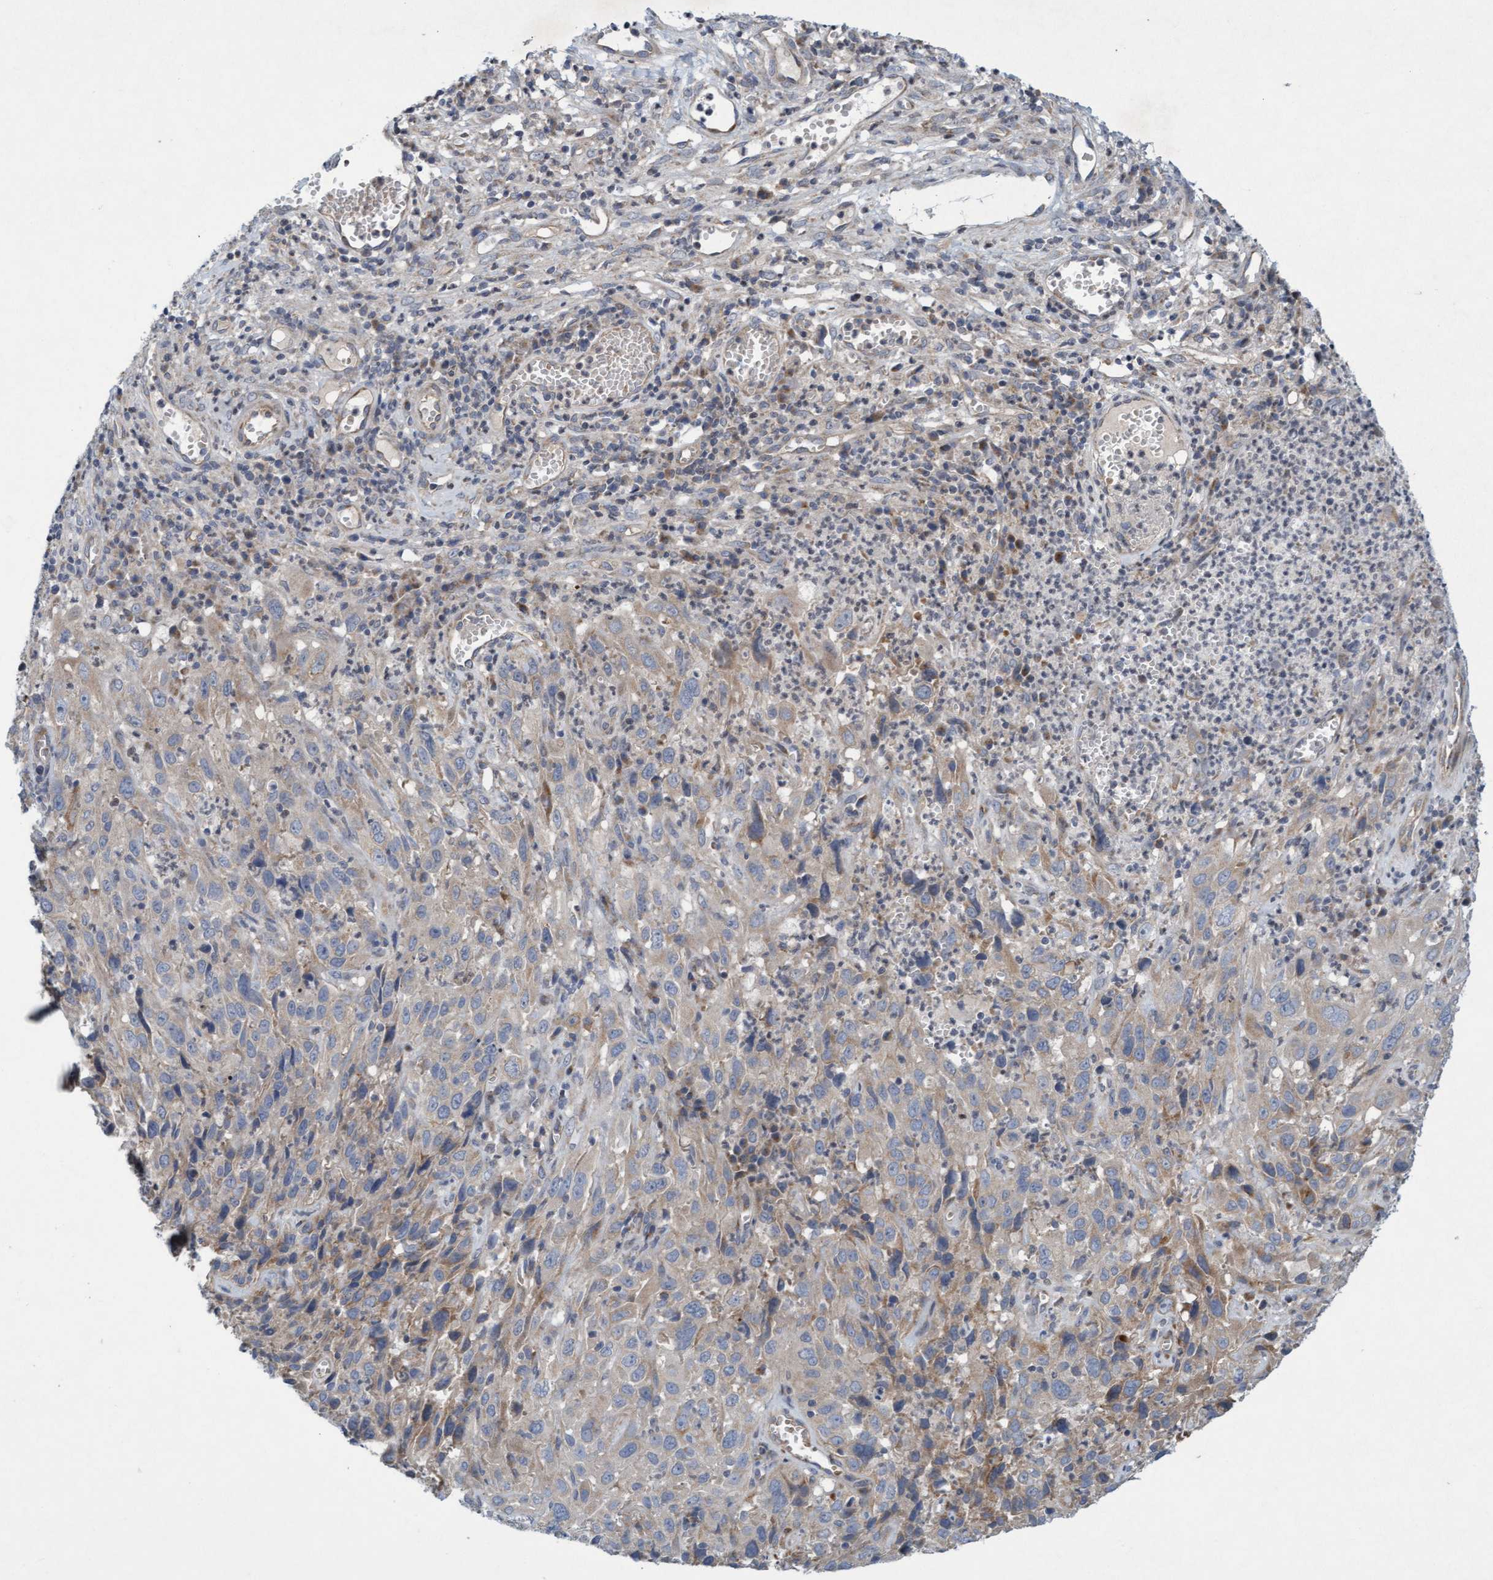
{"staining": {"intensity": "weak", "quantity": "25%-75%", "location": "cytoplasmic/membranous"}, "tissue": "cervical cancer", "cell_type": "Tumor cells", "image_type": "cancer", "snomed": [{"axis": "morphology", "description": "Squamous cell carcinoma, NOS"}, {"axis": "topography", "description": "Cervix"}], "caption": "About 25%-75% of tumor cells in human cervical cancer (squamous cell carcinoma) demonstrate weak cytoplasmic/membranous protein expression as visualized by brown immunohistochemical staining.", "gene": "DDHD2", "patient": {"sex": "female", "age": 32}}